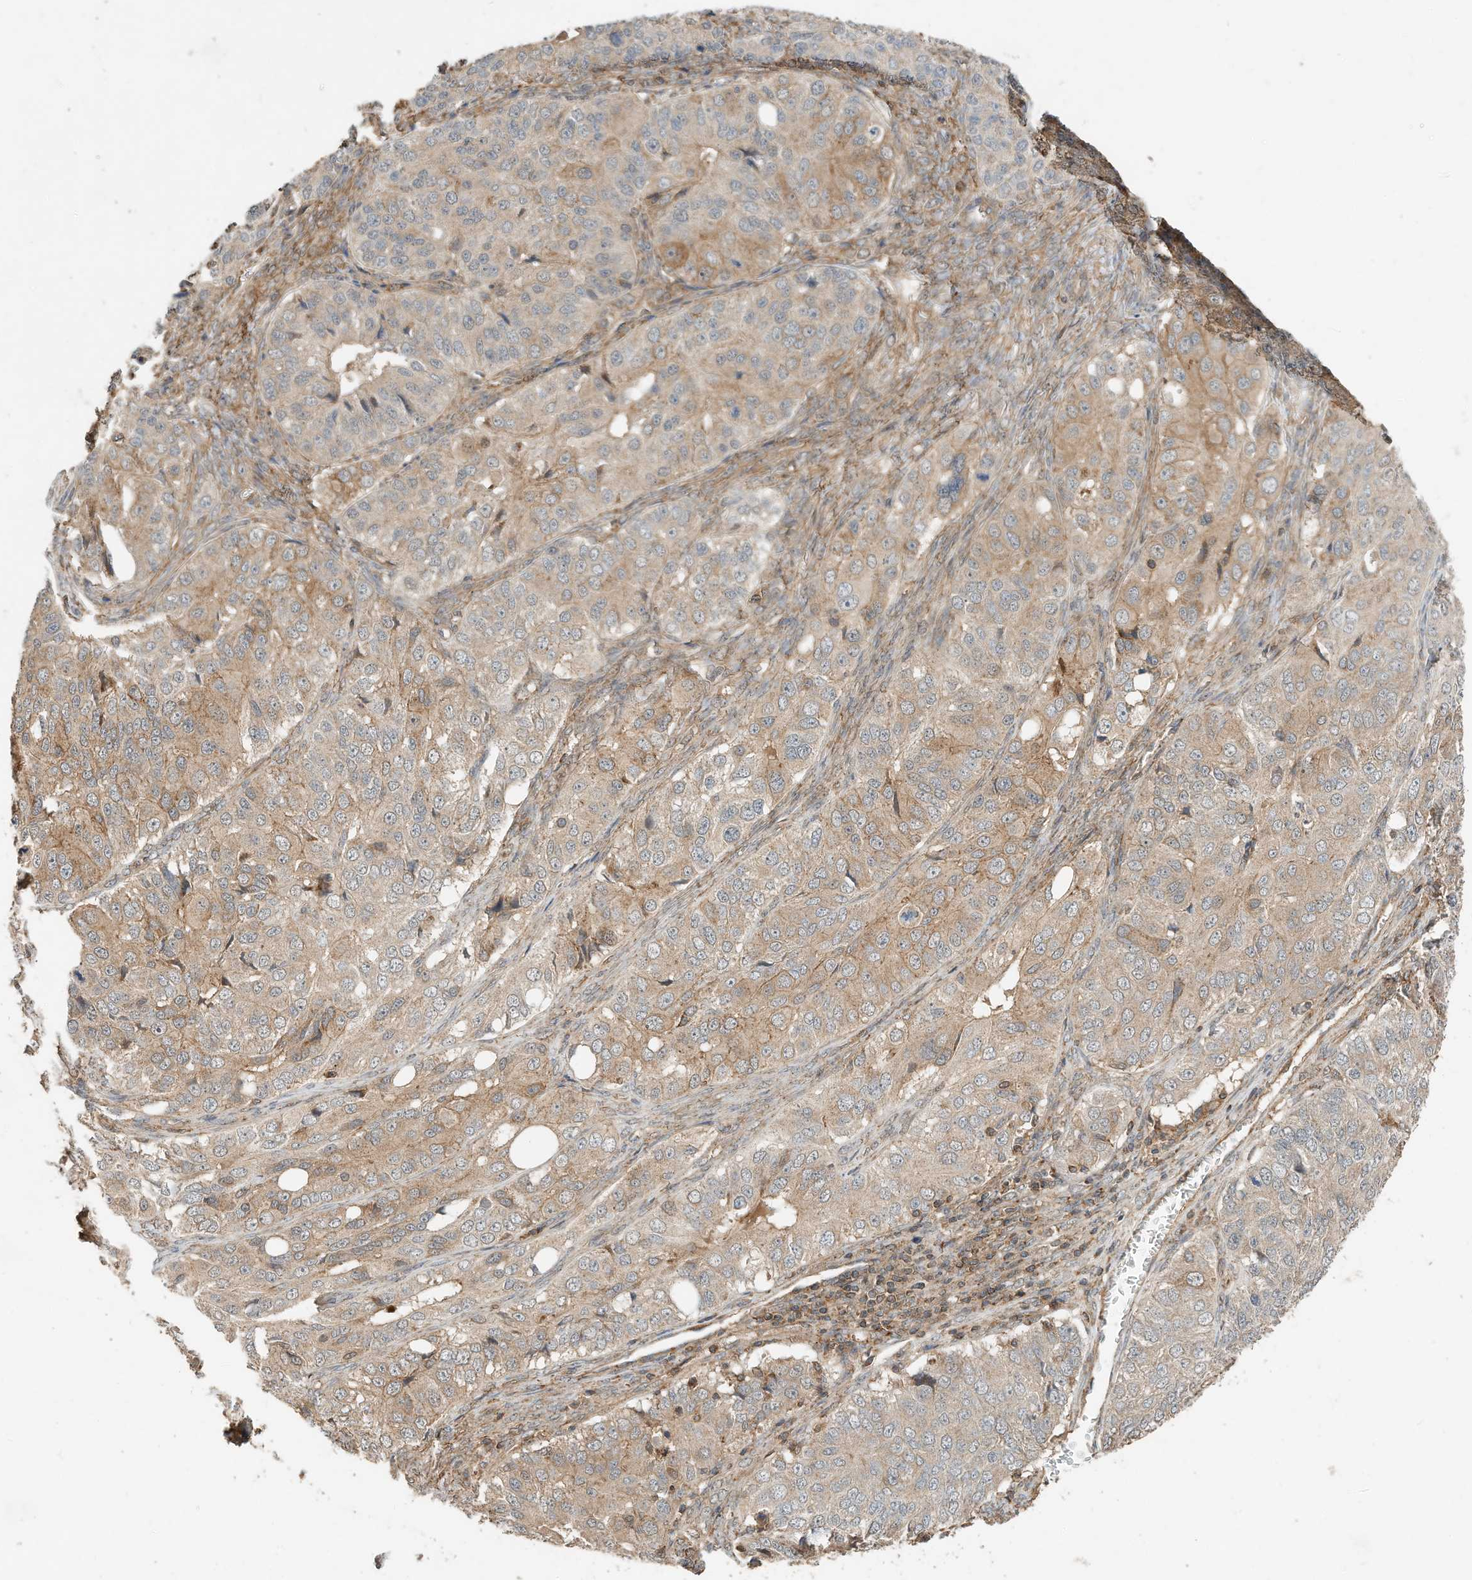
{"staining": {"intensity": "moderate", "quantity": "25%-75%", "location": "cytoplasmic/membranous"}, "tissue": "ovarian cancer", "cell_type": "Tumor cells", "image_type": "cancer", "snomed": [{"axis": "morphology", "description": "Carcinoma, endometroid"}, {"axis": "topography", "description": "Ovary"}], "caption": "The immunohistochemical stain shows moderate cytoplasmic/membranous expression in tumor cells of ovarian cancer (endometroid carcinoma) tissue.", "gene": "CPAMD8", "patient": {"sex": "female", "age": 51}}